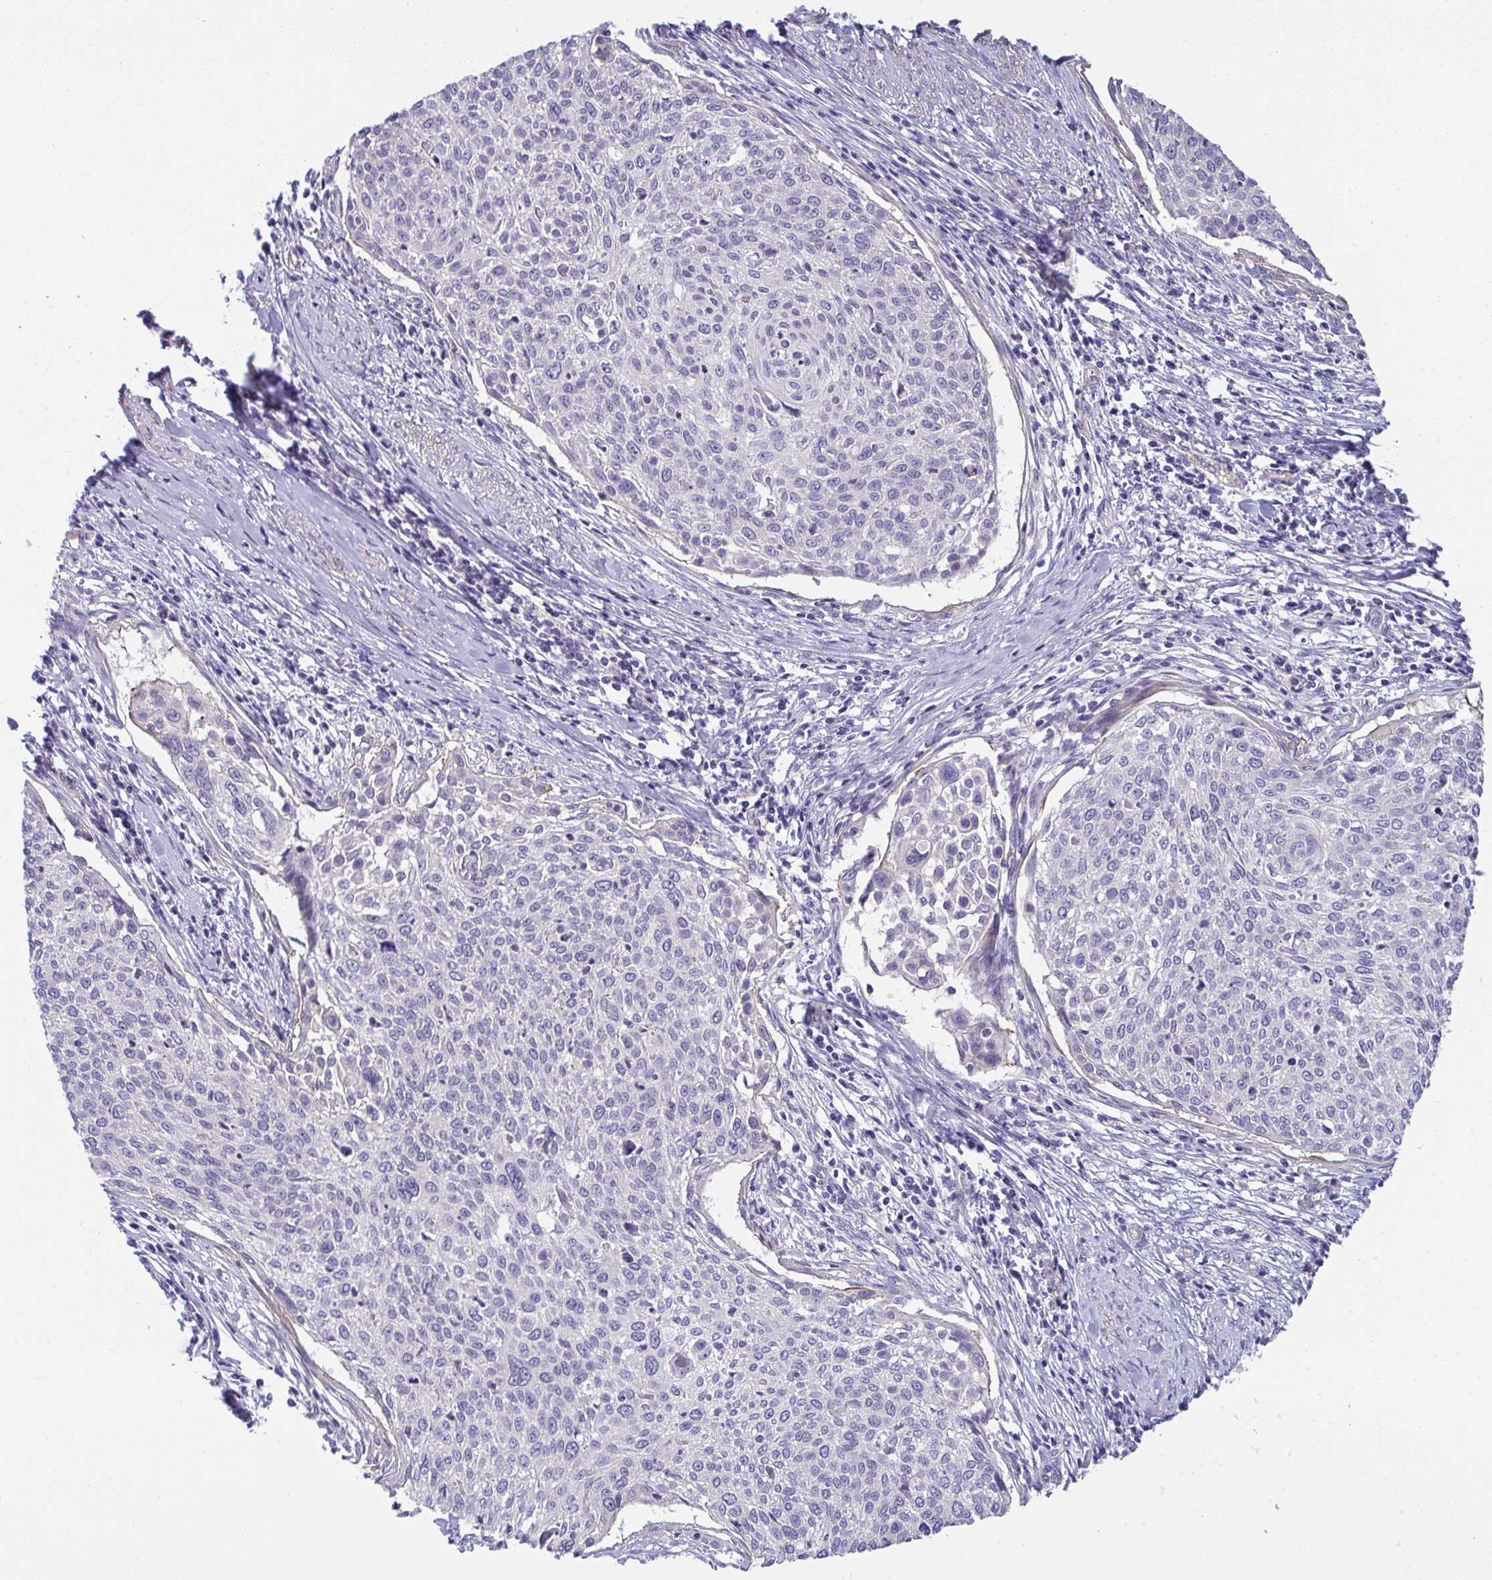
{"staining": {"intensity": "negative", "quantity": "none", "location": "none"}, "tissue": "cervical cancer", "cell_type": "Tumor cells", "image_type": "cancer", "snomed": [{"axis": "morphology", "description": "Squamous cell carcinoma, NOS"}, {"axis": "topography", "description": "Cervix"}], "caption": "IHC of squamous cell carcinoma (cervical) exhibits no positivity in tumor cells. The staining was performed using DAB (3,3'-diaminobenzidine) to visualize the protein expression in brown, while the nuclei were stained in blue with hematoxylin (Magnification: 20x).", "gene": "MYL12A", "patient": {"sex": "female", "age": 49}}